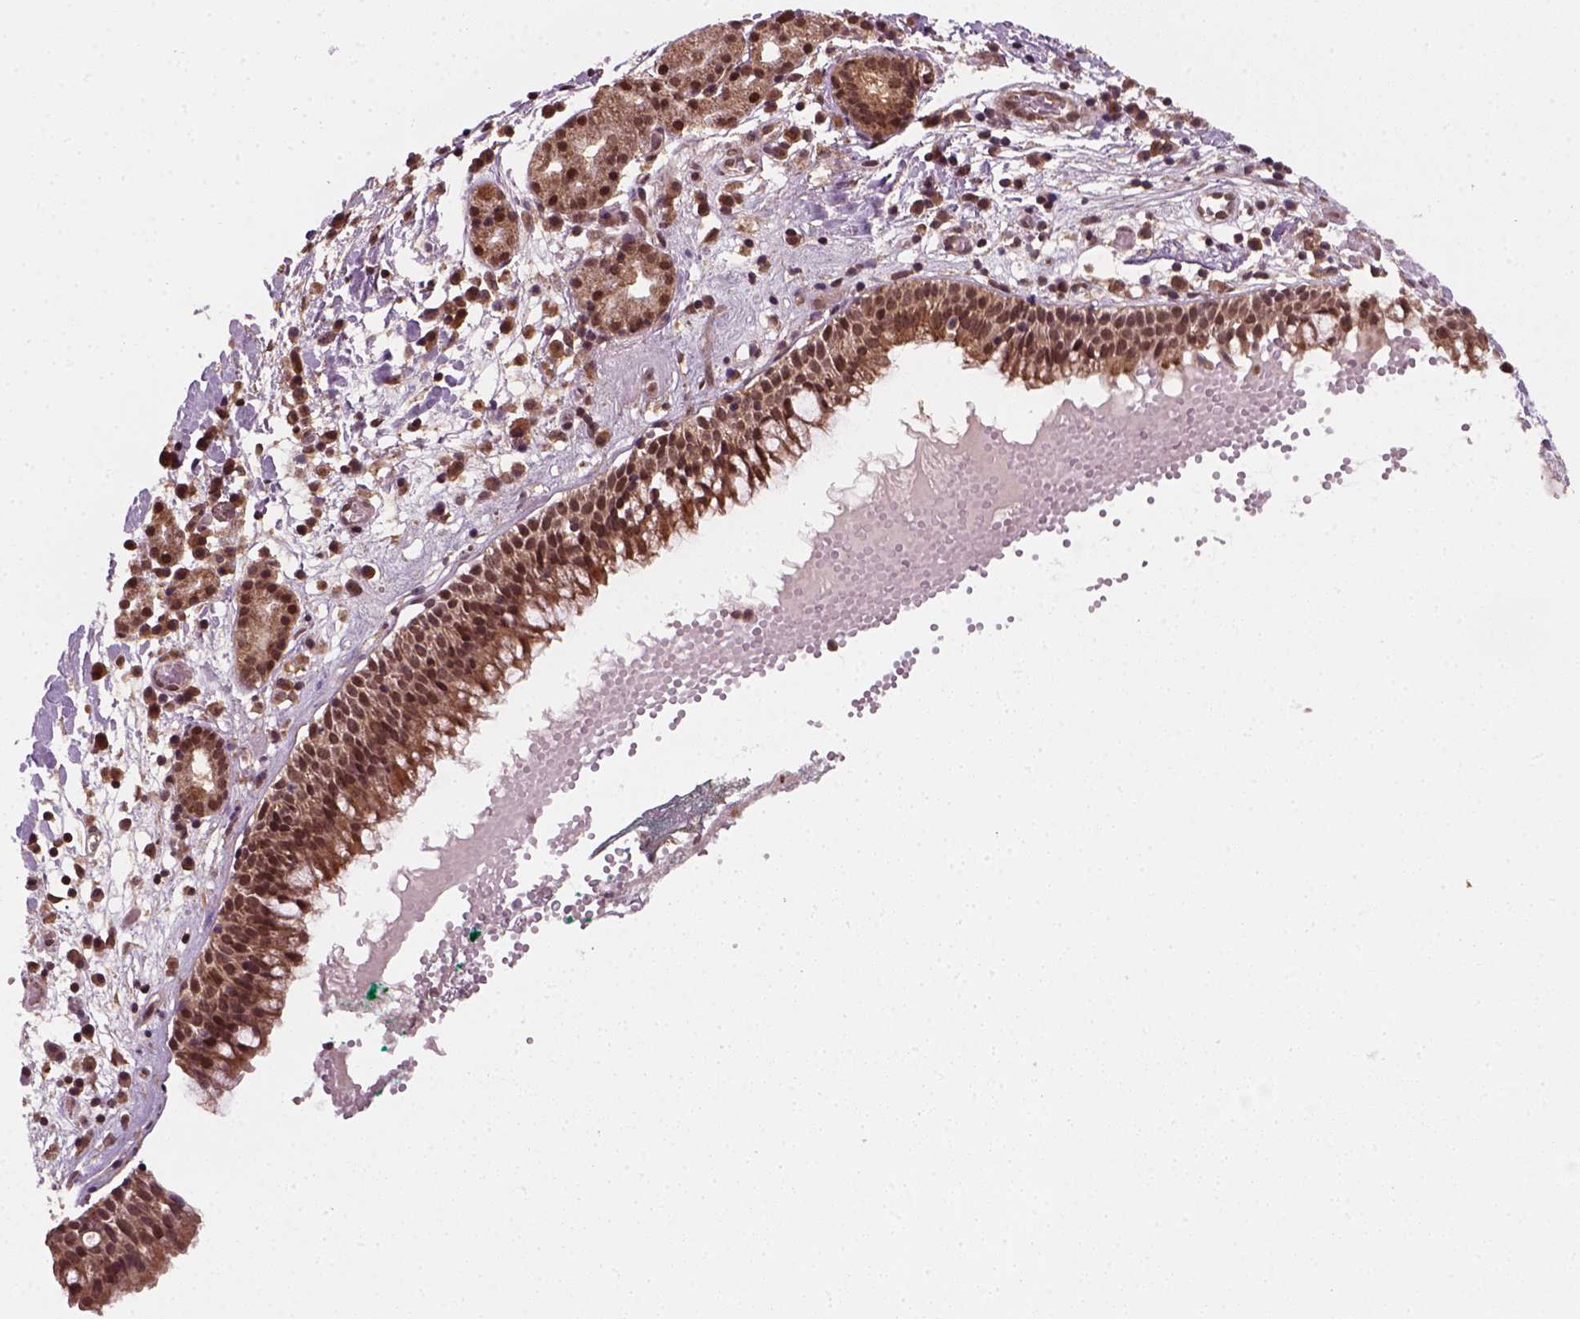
{"staining": {"intensity": "moderate", "quantity": "25%-75%", "location": "cytoplasmic/membranous,nuclear"}, "tissue": "nasopharynx", "cell_type": "Respiratory epithelial cells", "image_type": "normal", "snomed": [{"axis": "morphology", "description": "Normal tissue, NOS"}, {"axis": "morphology", "description": "Basal cell carcinoma"}, {"axis": "topography", "description": "Cartilage tissue"}, {"axis": "topography", "description": "Nasopharynx"}, {"axis": "topography", "description": "Oral tissue"}], "caption": "Nasopharynx was stained to show a protein in brown. There is medium levels of moderate cytoplasmic/membranous,nuclear positivity in about 25%-75% of respiratory epithelial cells. (Stains: DAB (3,3'-diaminobenzidine) in brown, nuclei in blue, Microscopy: brightfield microscopy at high magnification).", "gene": "NUDT9", "patient": {"sex": "female", "age": 77}}